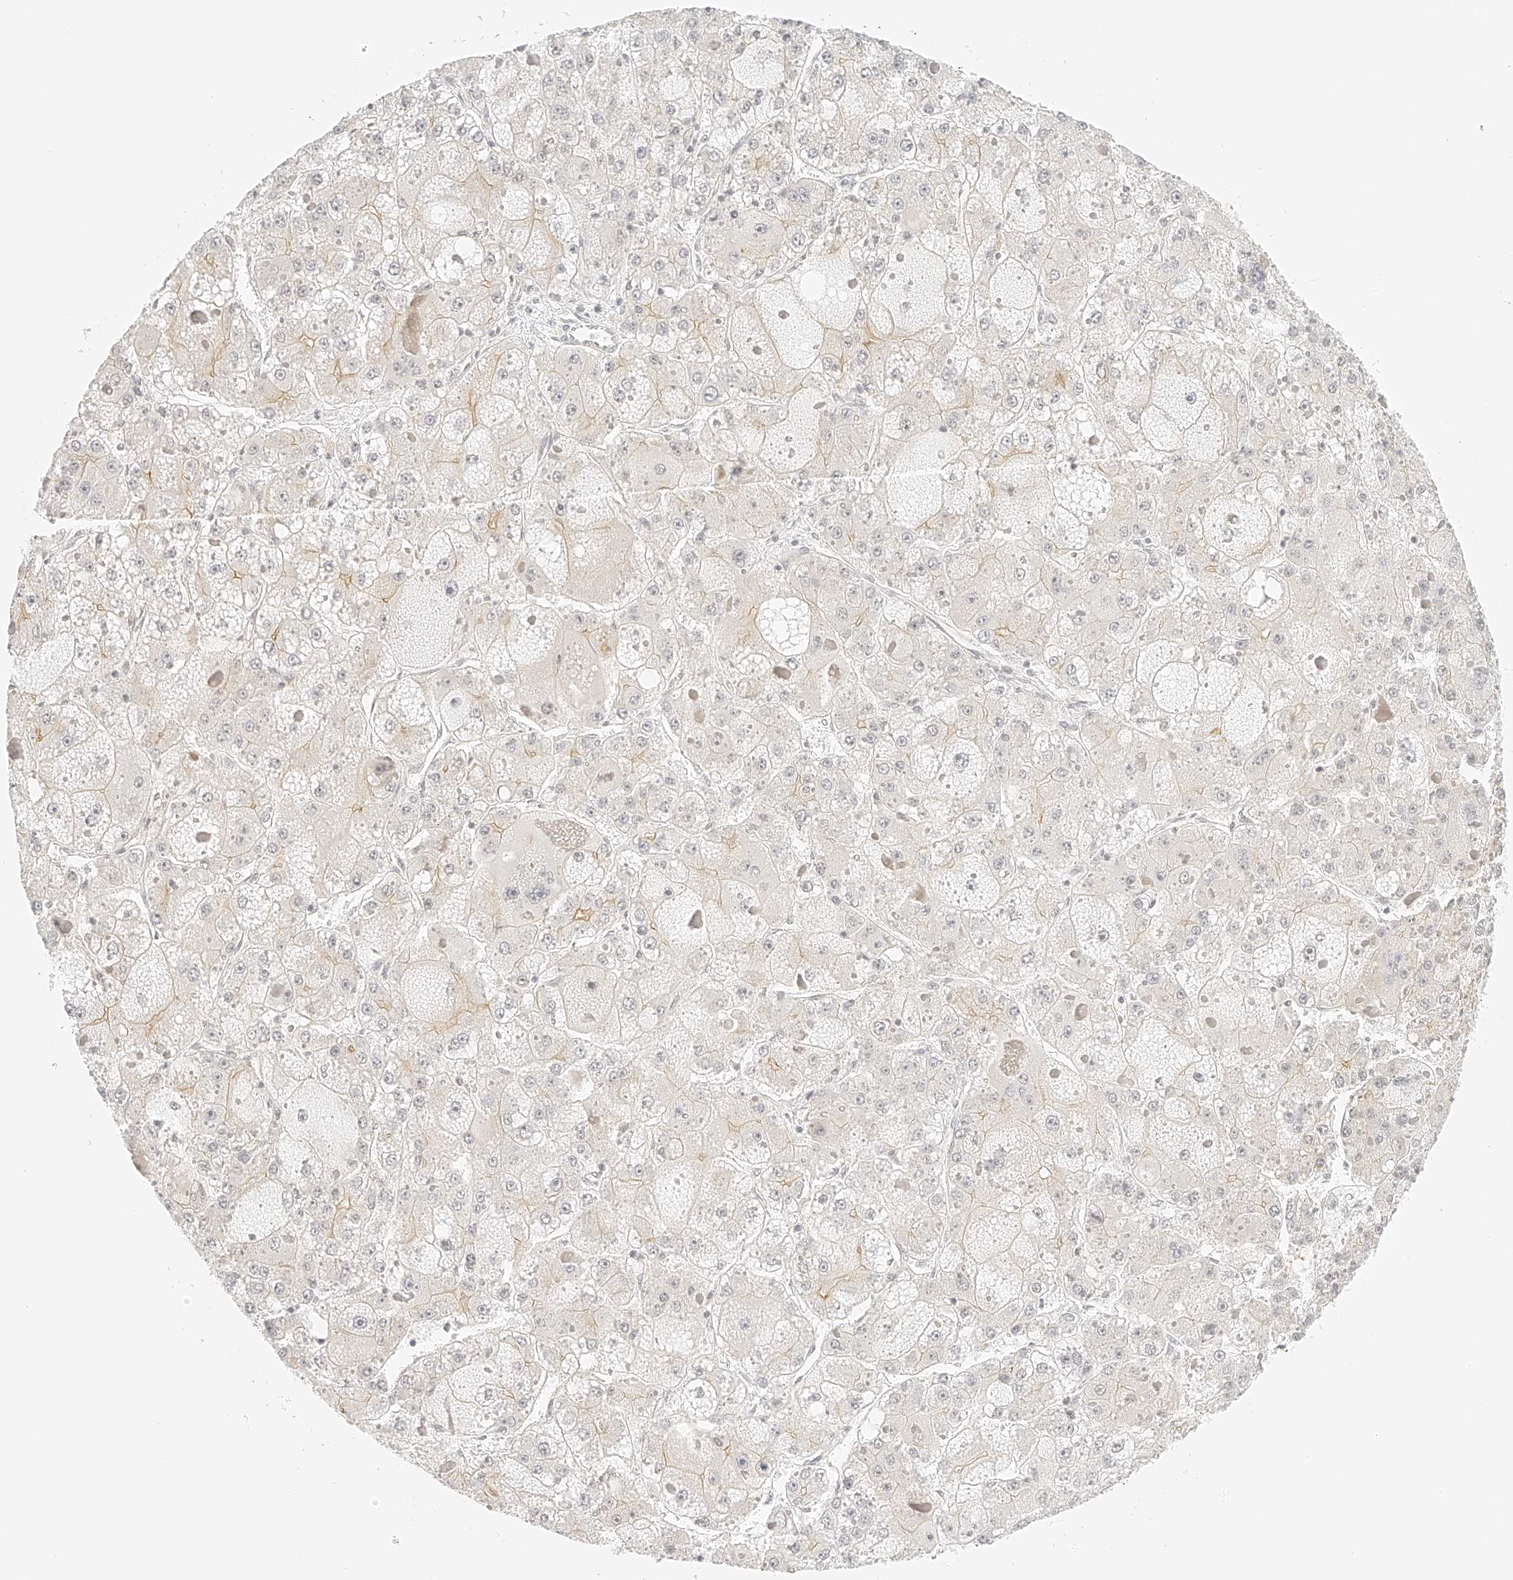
{"staining": {"intensity": "weak", "quantity": "<25%", "location": "cytoplasmic/membranous"}, "tissue": "liver cancer", "cell_type": "Tumor cells", "image_type": "cancer", "snomed": [{"axis": "morphology", "description": "Carcinoma, Hepatocellular, NOS"}, {"axis": "topography", "description": "Liver"}], "caption": "Human liver cancer (hepatocellular carcinoma) stained for a protein using immunohistochemistry (IHC) exhibits no positivity in tumor cells.", "gene": "ZFP69", "patient": {"sex": "female", "age": 73}}